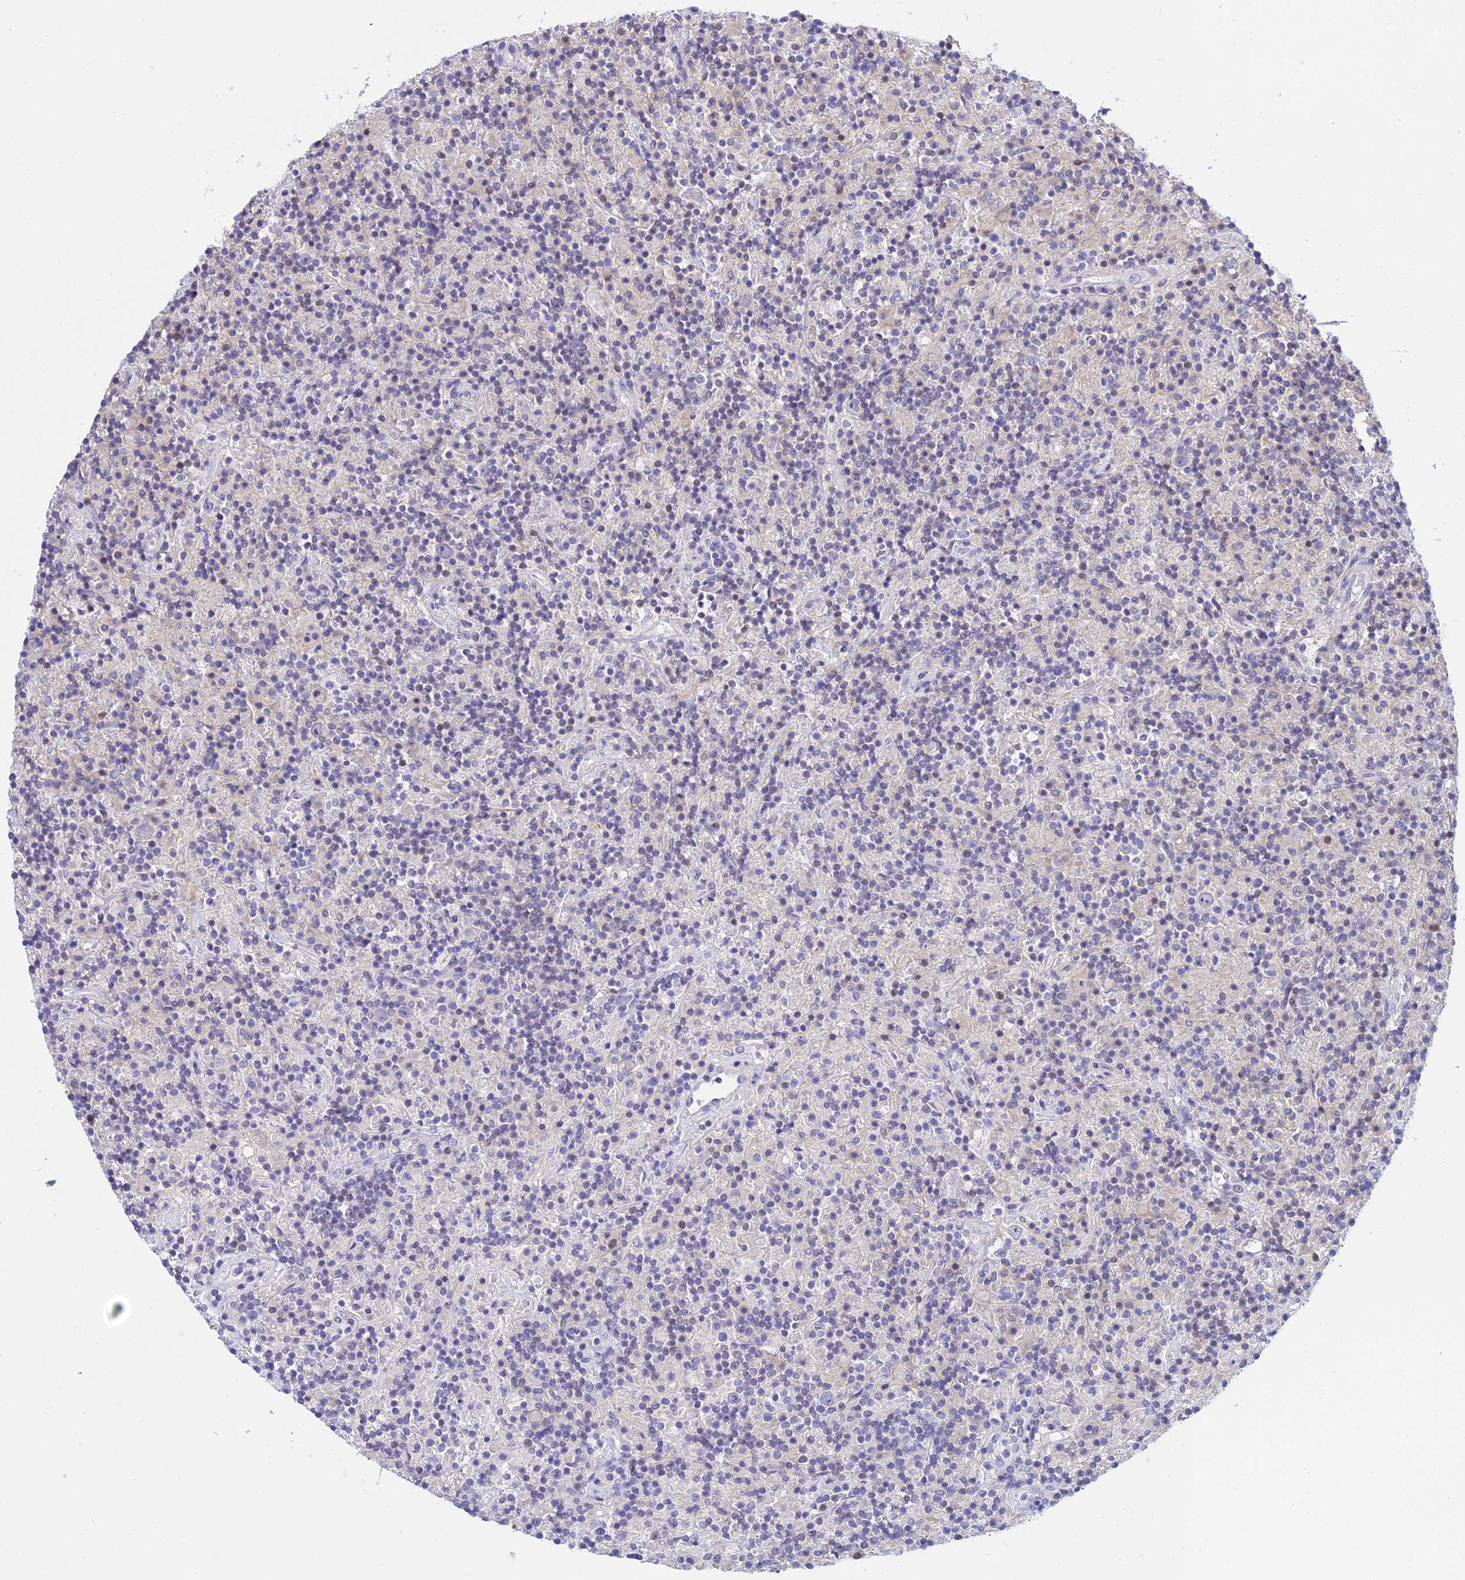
{"staining": {"intensity": "weak", "quantity": "<25%", "location": "cytoplasmic/membranous"}, "tissue": "lymphoma", "cell_type": "Tumor cells", "image_type": "cancer", "snomed": [{"axis": "morphology", "description": "Hodgkin's disease, NOS"}, {"axis": "topography", "description": "Lymph node"}], "caption": "High power microscopy micrograph of an immunohistochemistry (IHC) photomicrograph of lymphoma, revealing no significant positivity in tumor cells.", "gene": "ZMIZ1", "patient": {"sex": "male", "age": 70}}